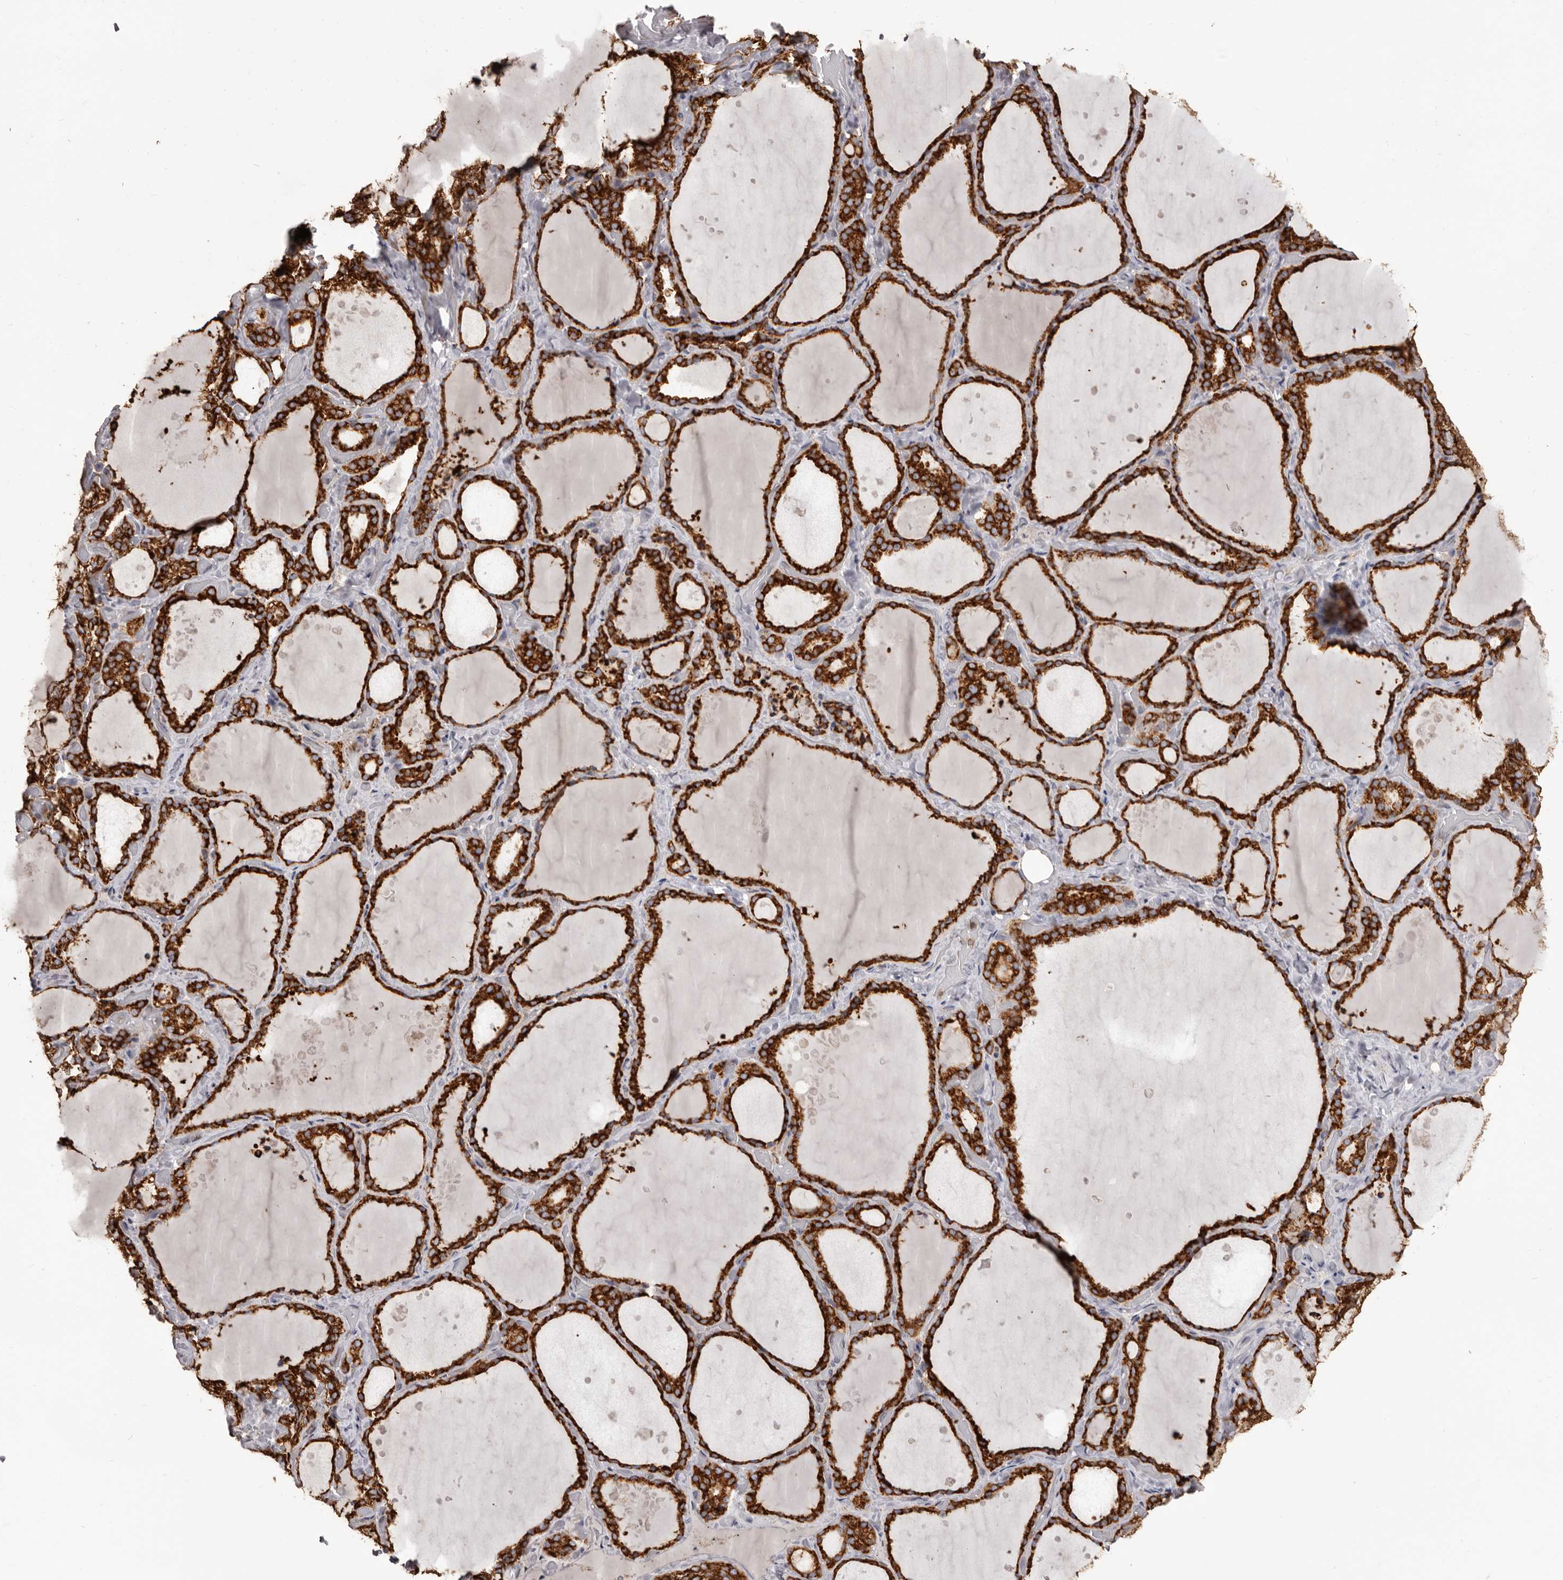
{"staining": {"intensity": "strong", "quantity": ">75%", "location": "cytoplasmic/membranous"}, "tissue": "thyroid gland", "cell_type": "Glandular cells", "image_type": "normal", "snomed": [{"axis": "morphology", "description": "Normal tissue, NOS"}, {"axis": "topography", "description": "Thyroid gland"}], "caption": "Immunohistochemistry histopathology image of normal thyroid gland stained for a protein (brown), which demonstrates high levels of strong cytoplasmic/membranous staining in approximately >75% of glandular cells.", "gene": "QRSL1", "patient": {"sex": "female", "age": 44}}